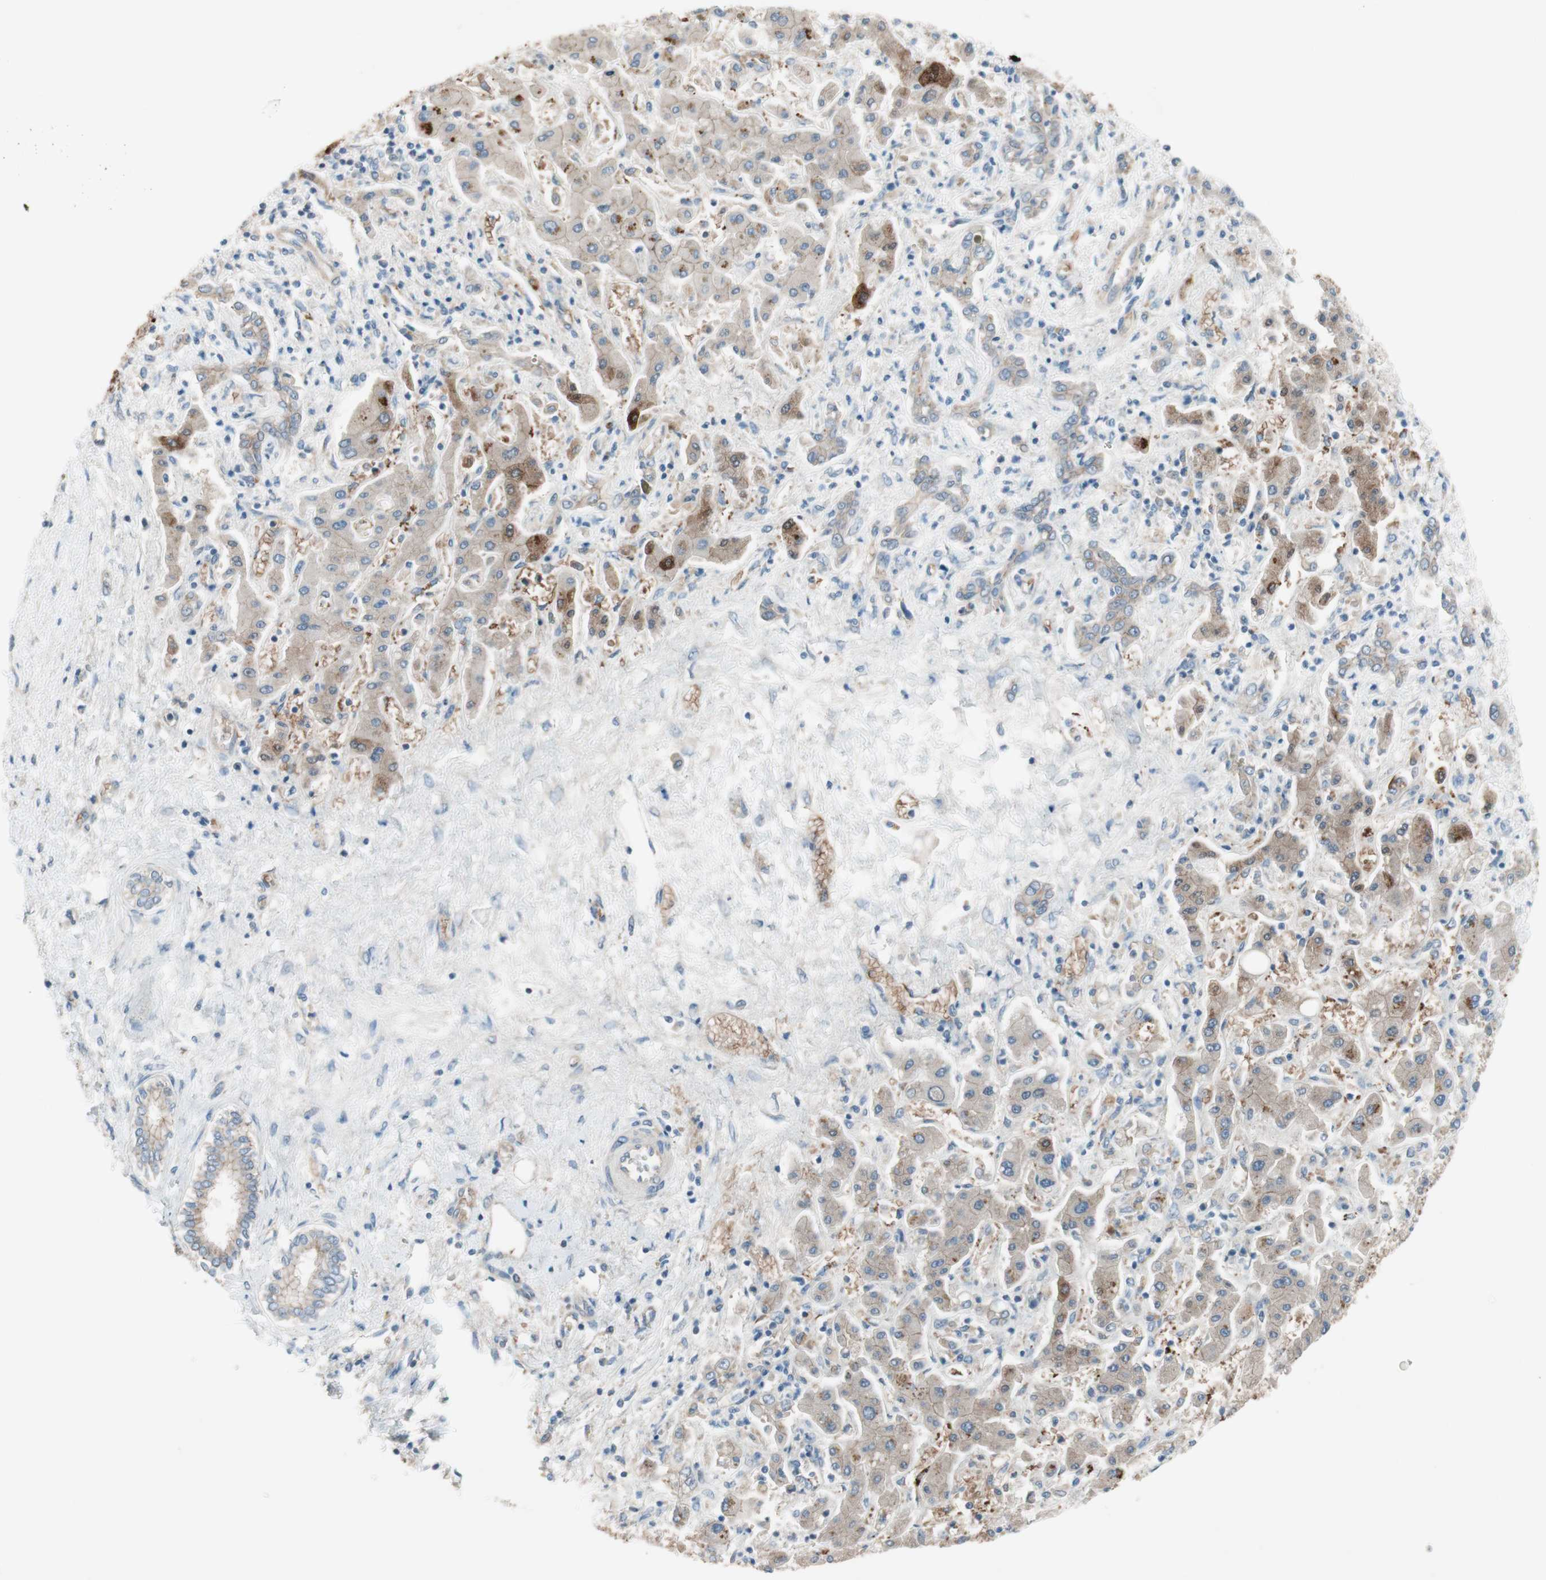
{"staining": {"intensity": "negative", "quantity": "none", "location": "none"}, "tissue": "liver cancer", "cell_type": "Tumor cells", "image_type": "cancer", "snomed": [{"axis": "morphology", "description": "Cholangiocarcinoma"}, {"axis": "topography", "description": "Liver"}], "caption": "This histopathology image is of liver cholangiocarcinoma stained with immunohistochemistry to label a protein in brown with the nuclei are counter-stained blue. There is no staining in tumor cells. (DAB (3,3'-diaminobenzidine) immunohistochemistry visualized using brightfield microscopy, high magnification).", "gene": "GLUL", "patient": {"sex": "male", "age": 50}}